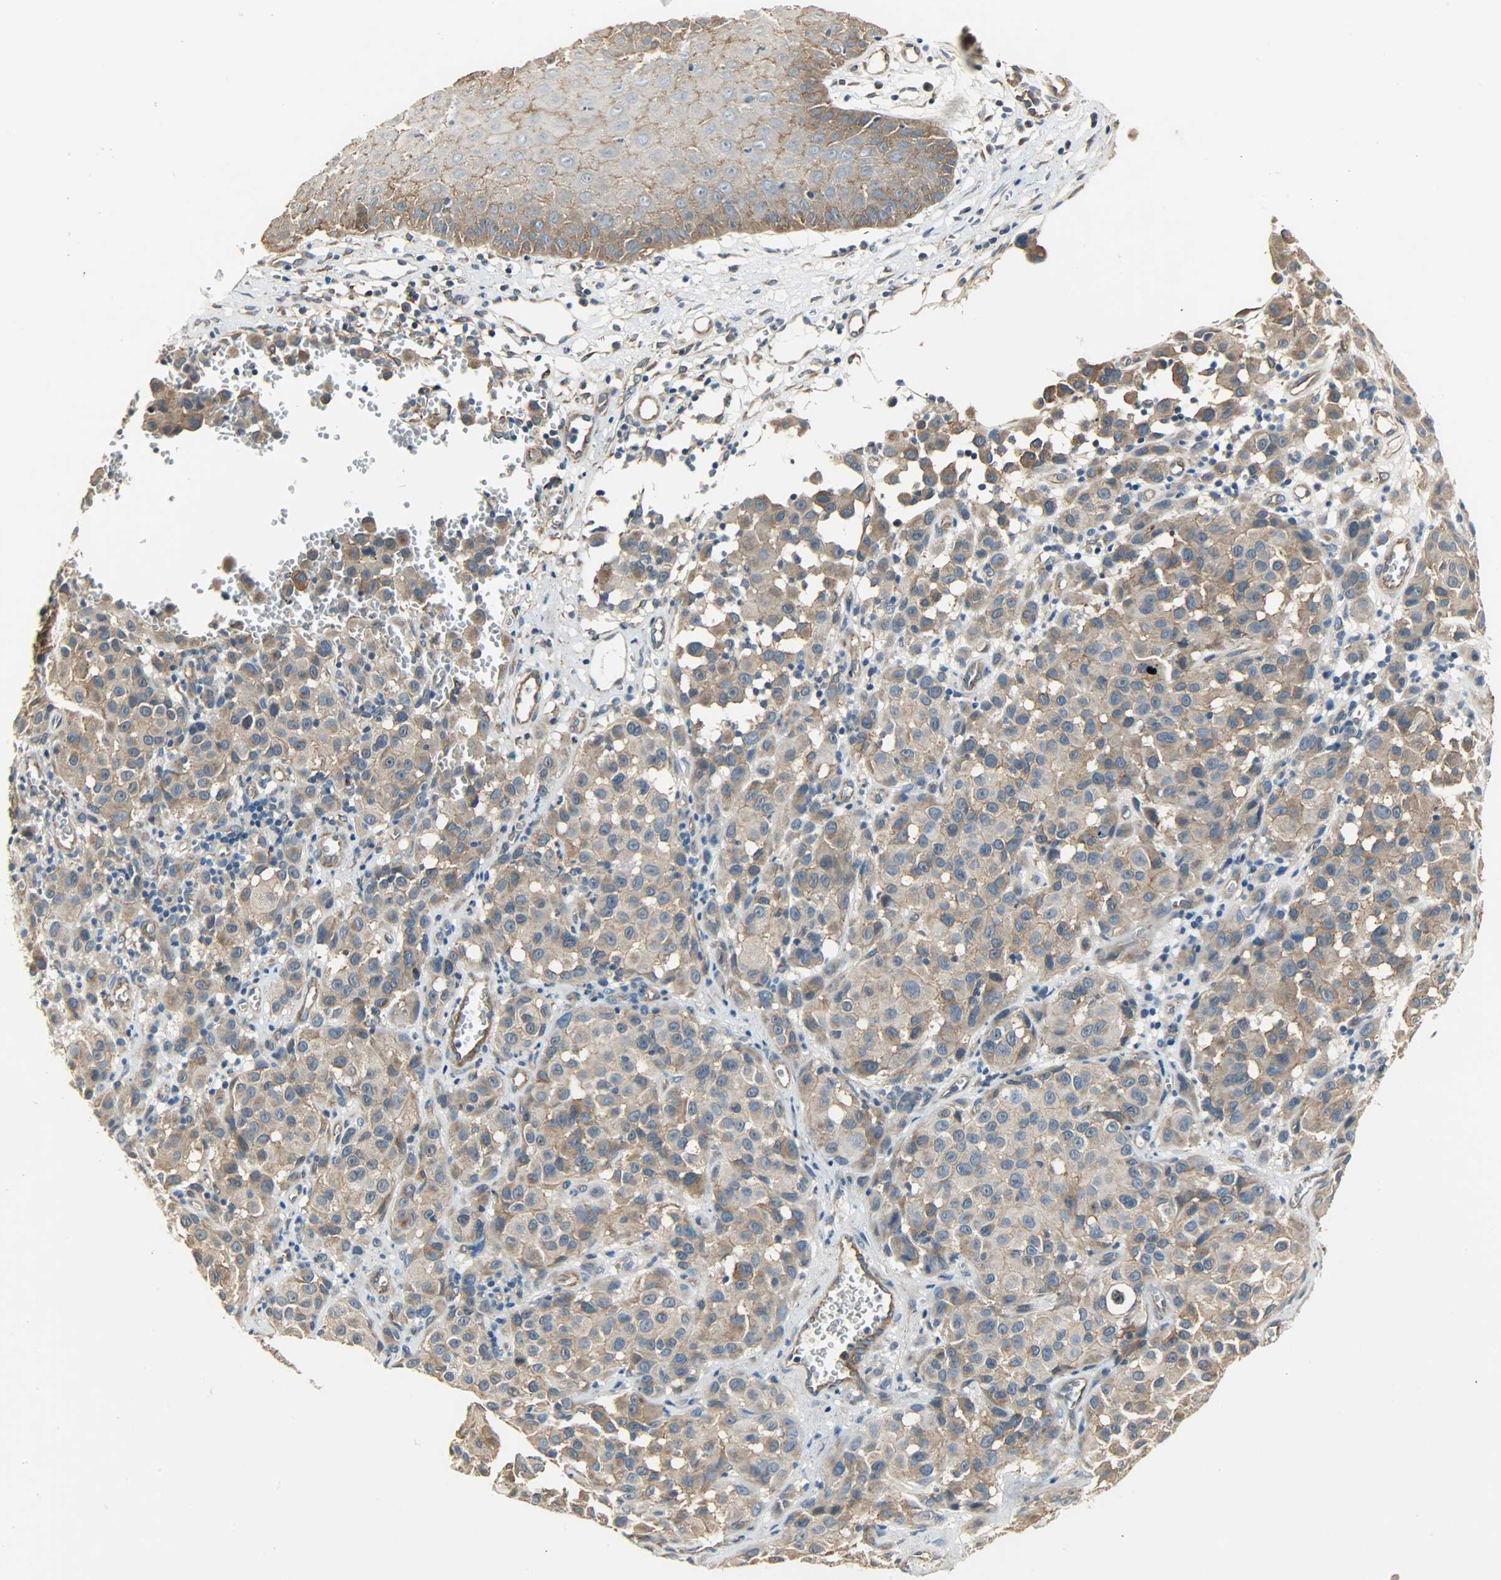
{"staining": {"intensity": "moderate", "quantity": ">75%", "location": "cytoplasmic/membranous"}, "tissue": "melanoma", "cell_type": "Tumor cells", "image_type": "cancer", "snomed": [{"axis": "morphology", "description": "Malignant melanoma, NOS"}, {"axis": "topography", "description": "Skin"}], "caption": "Human malignant melanoma stained with a brown dye reveals moderate cytoplasmic/membranous positive staining in about >75% of tumor cells.", "gene": "KIAA1217", "patient": {"sex": "female", "age": 21}}